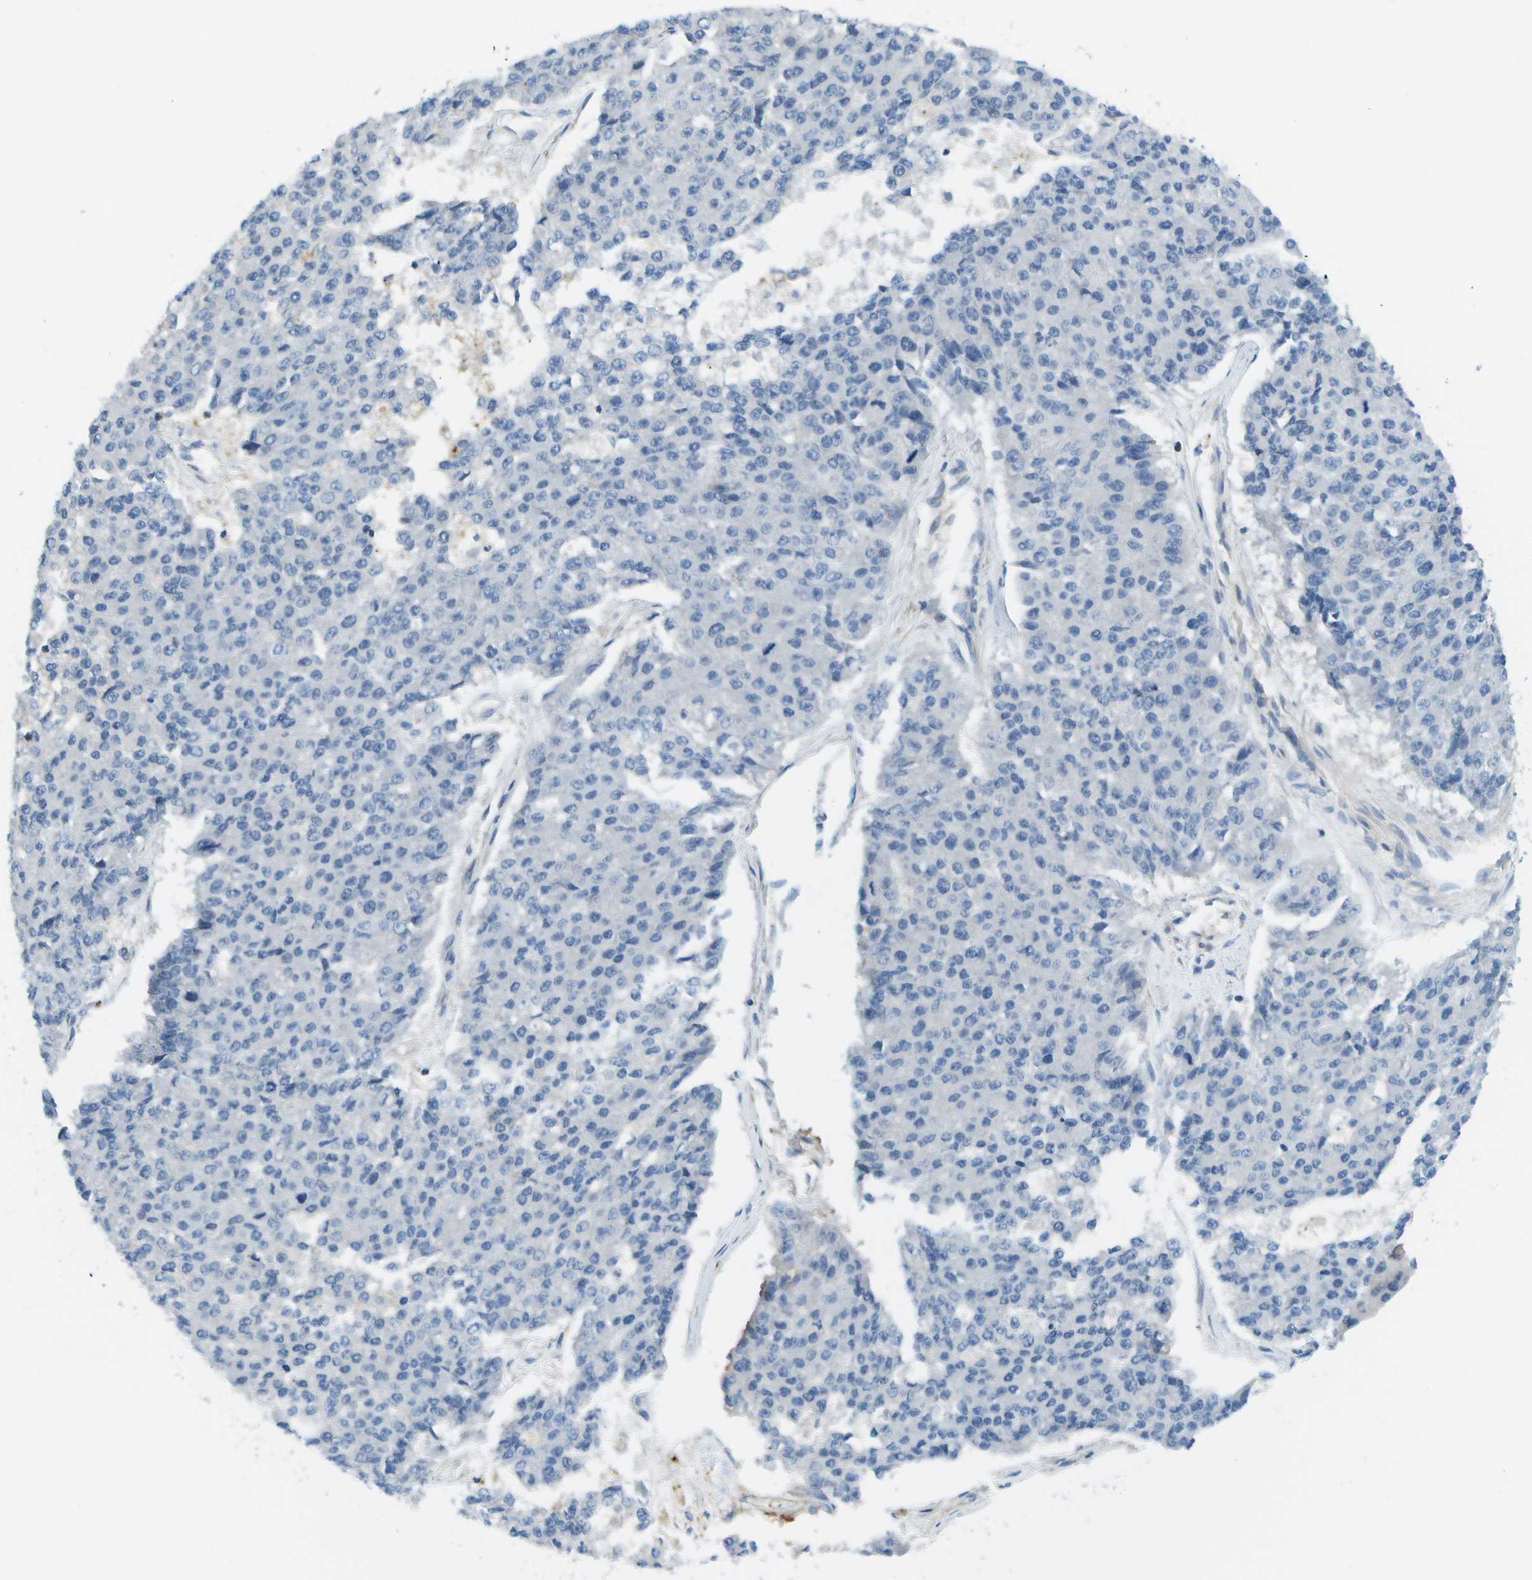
{"staining": {"intensity": "negative", "quantity": "none", "location": "none"}, "tissue": "pancreatic cancer", "cell_type": "Tumor cells", "image_type": "cancer", "snomed": [{"axis": "morphology", "description": "Adenocarcinoma, NOS"}, {"axis": "topography", "description": "Pancreas"}], "caption": "The micrograph displays no significant staining in tumor cells of pancreatic adenocarcinoma. (Stains: DAB immunohistochemistry (IHC) with hematoxylin counter stain, Microscopy: brightfield microscopy at high magnification).", "gene": "KIAA0040", "patient": {"sex": "male", "age": 50}}